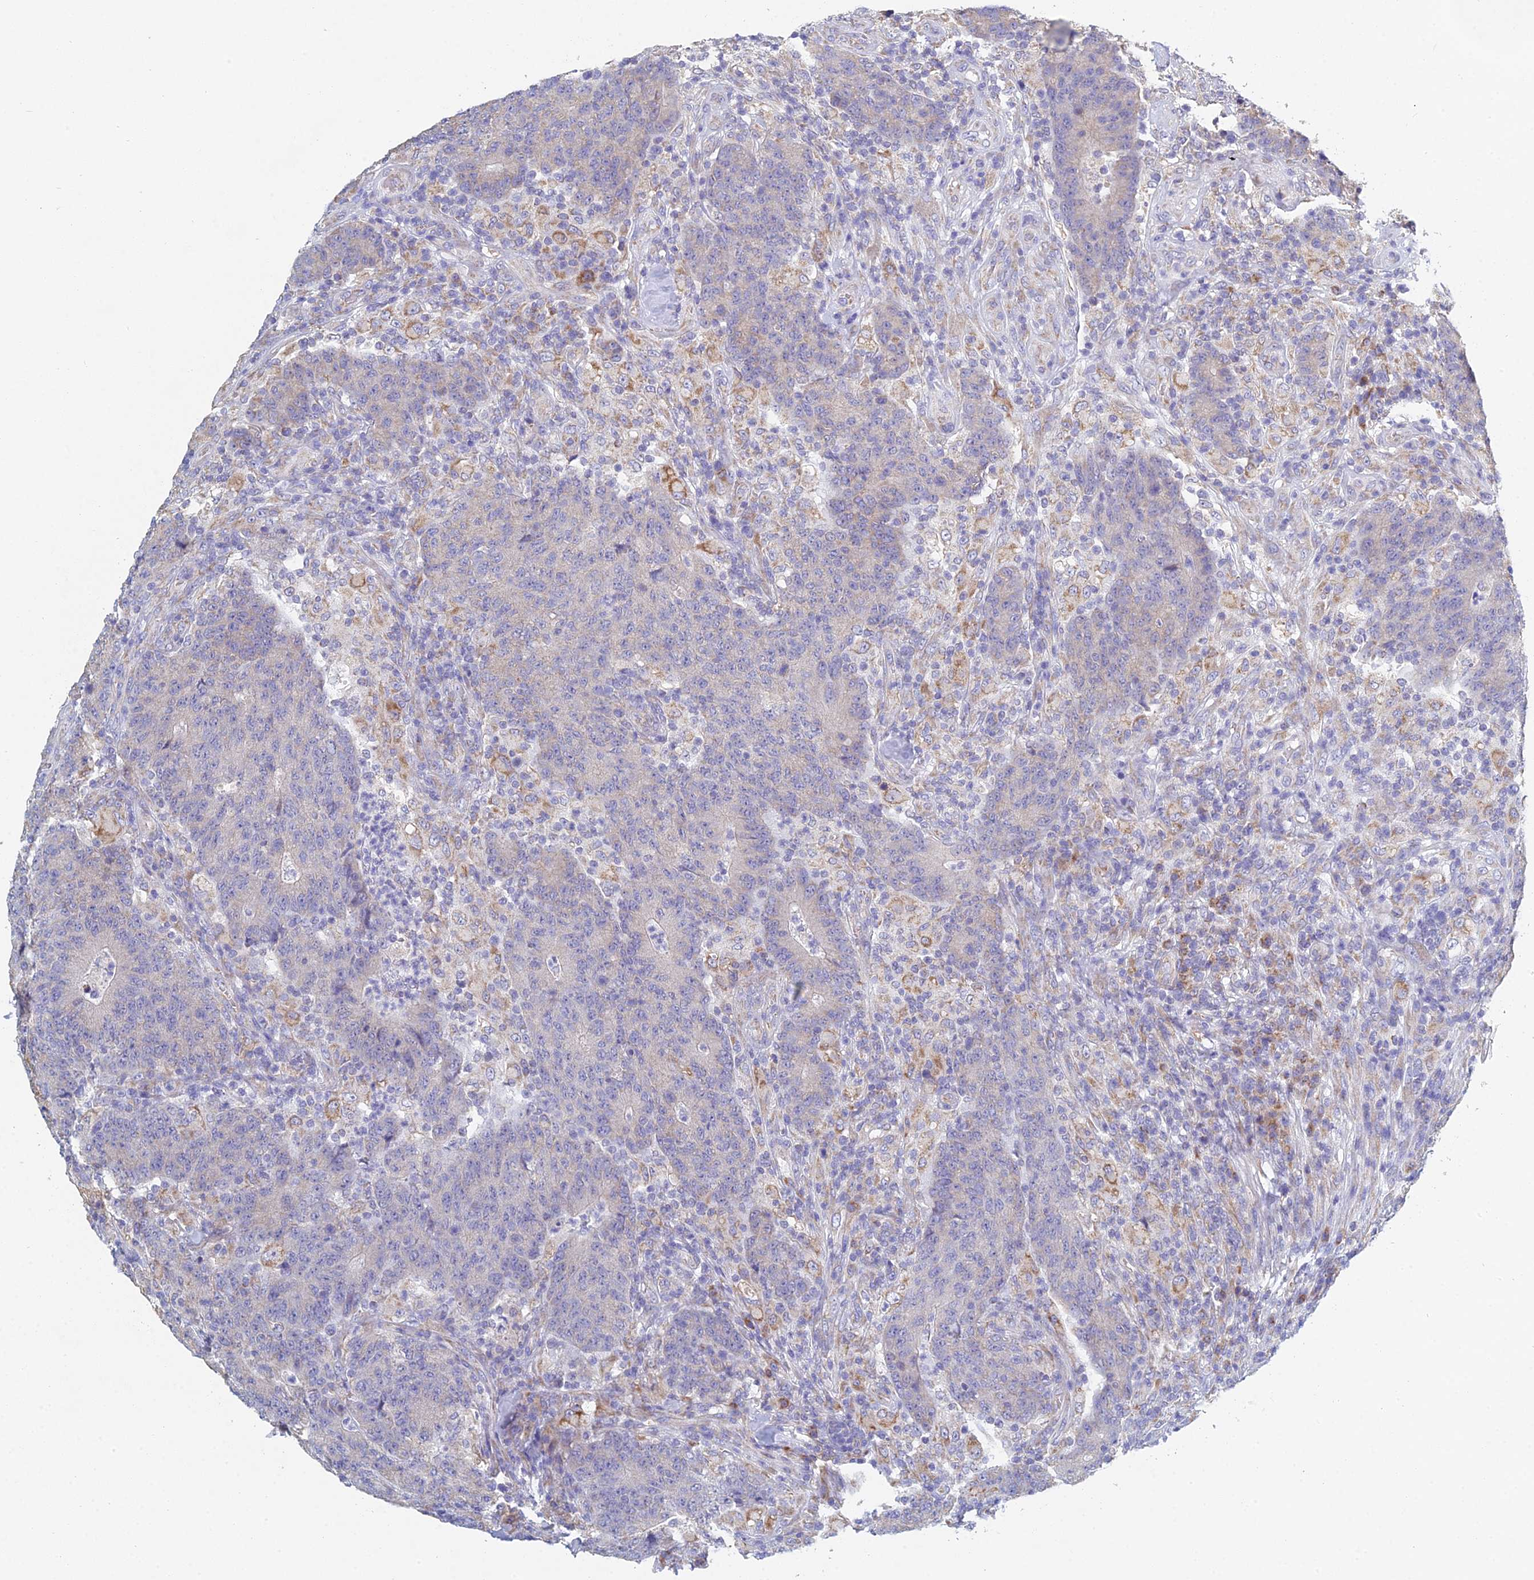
{"staining": {"intensity": "negative", "quantity": "none", "location": "none"}, "tissue": "colorectal cancer", "cell_type": "Tumor cells", "image_type": "cancer", "snomed": [{"axis": "morphology", "description": "Adenocarcinoma, NOS"}, {"axis": "topography", "description": "Colon"}], "caption": "This is a image of immunohistochemistry (IHC) staining of colorectal cancer (adenocarcinoma), which shows no staining in tumor cells.", "gene": "CRACR2B", "patient": {"sex": "female", "age": 75}}